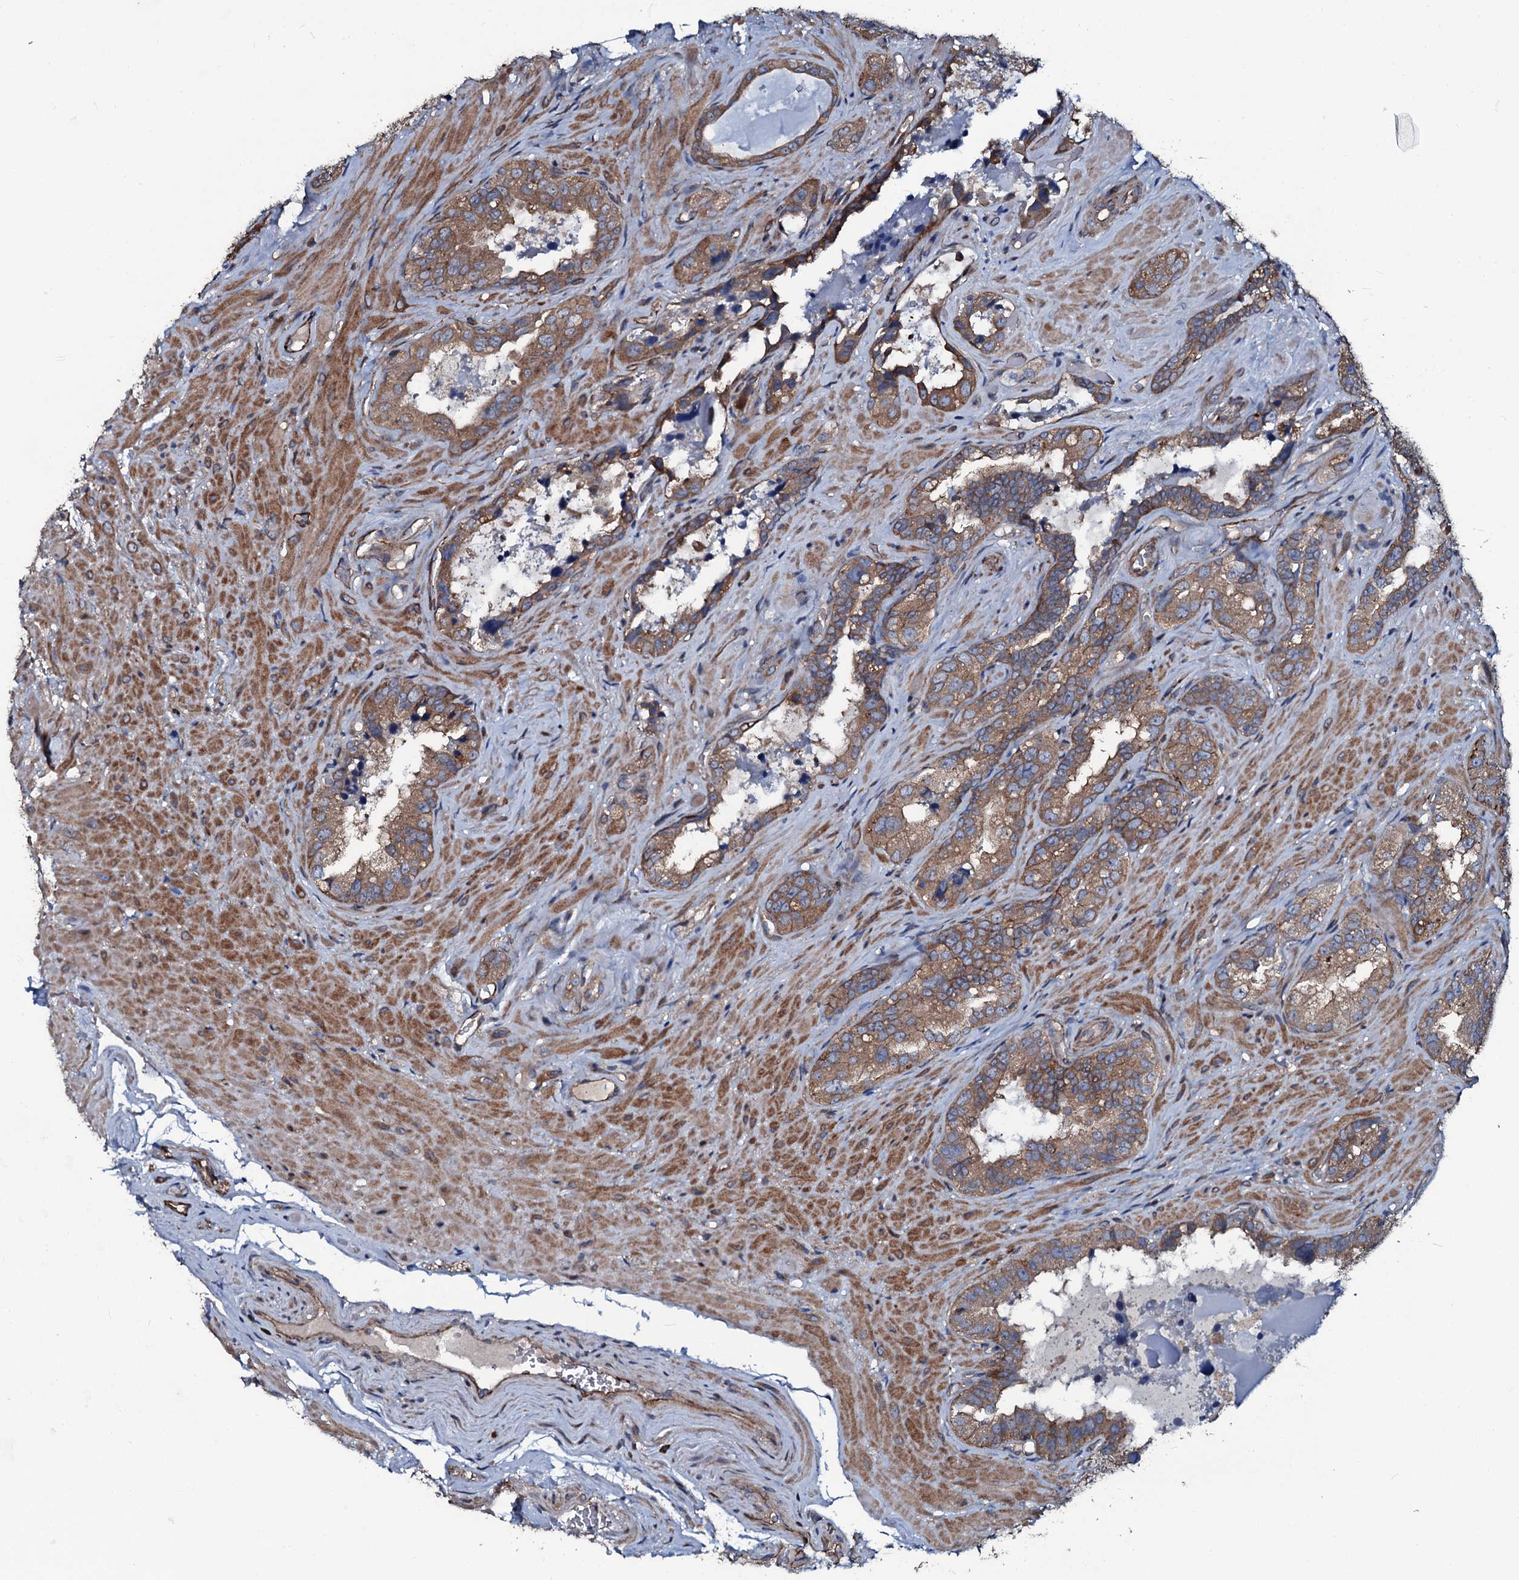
{"staining": {"intensity": "moderate", "quantity": ">75%", "location": "cytoplasmic/membranous"}, "tissue": "seminal vesicle", "cell_type": "Glandular cells", "image_type": "normal", "snomed": [{"axis": "morphology", "description": "Normal tissue, NOS"}, {"axis": "topography", "description": "Seminal veicle"}, {"axis": "topography", "description": "Peripheral nerve tissue"}], "caption": "A micrograph of human seminal vesicle stained for a protein shows moderate cytoplasmic/membranous brown staining in glandular cells. (DAB IHC with brightfield microscopy, high magnification).", "gene": "USPL1", "patient": {"sex": "male", "age": 67}}